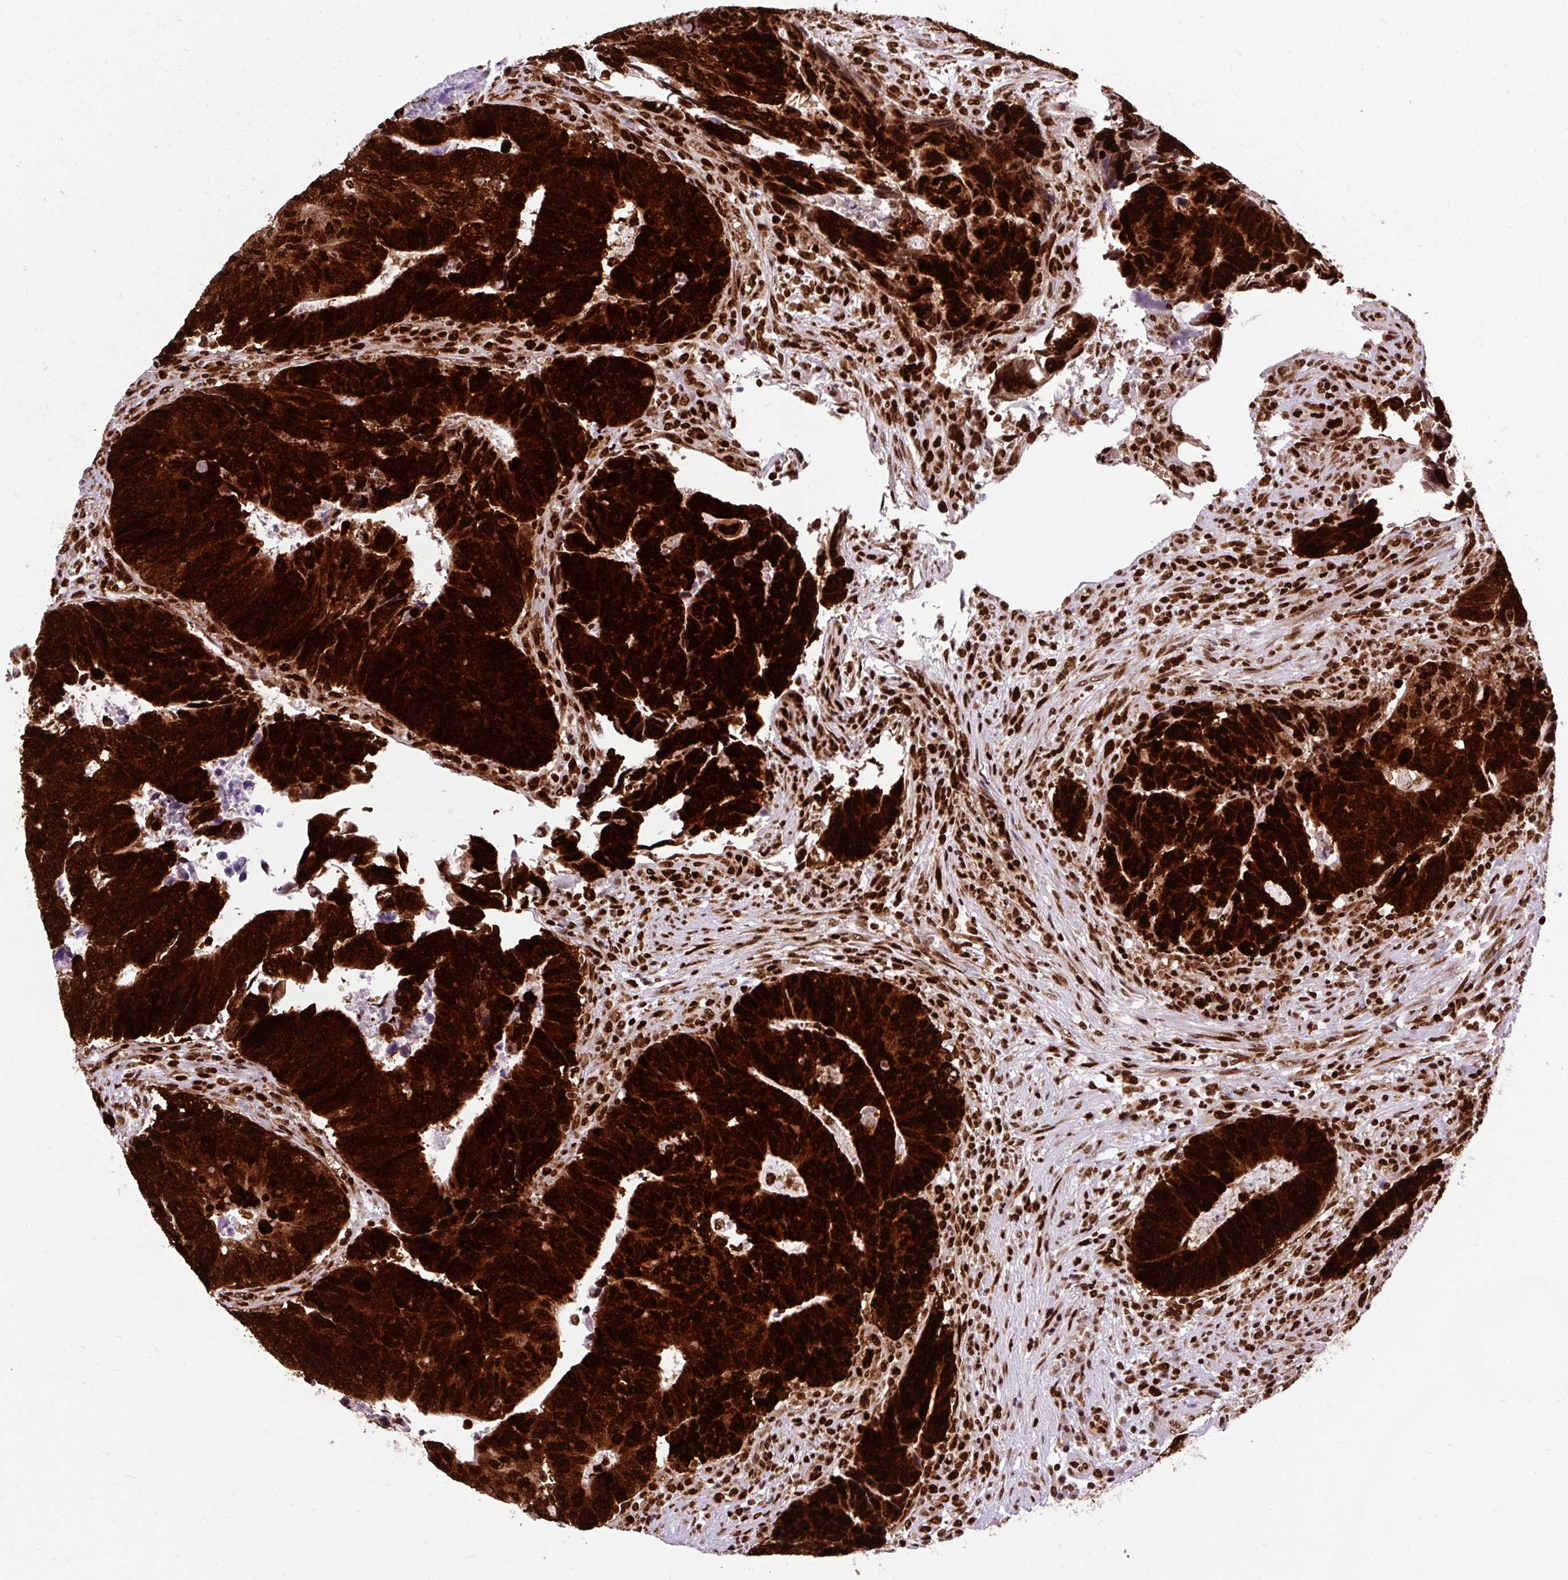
{"staining": {"intensity": "strong", "quantity": ">75%", "location": "cytoplasmic/membranous,nuclear"}, "tissue": "colorectal cancer", "cell_type": "Tumor cells", "image_type": "cancer", "snomed": [{"axis": "morphology", "description": "Adenocarcinoma, NOS"}, {"axis": "topography", "description": "Colon"}], "caption": "Protein staining demonstrates strong cytoplasmic/membranous and nuclear staining in approximately >75% of tumor cells in colorectal adenocarcinoma.", "gene": "FUS", "patient": {"sex": "male", "age": 87}}